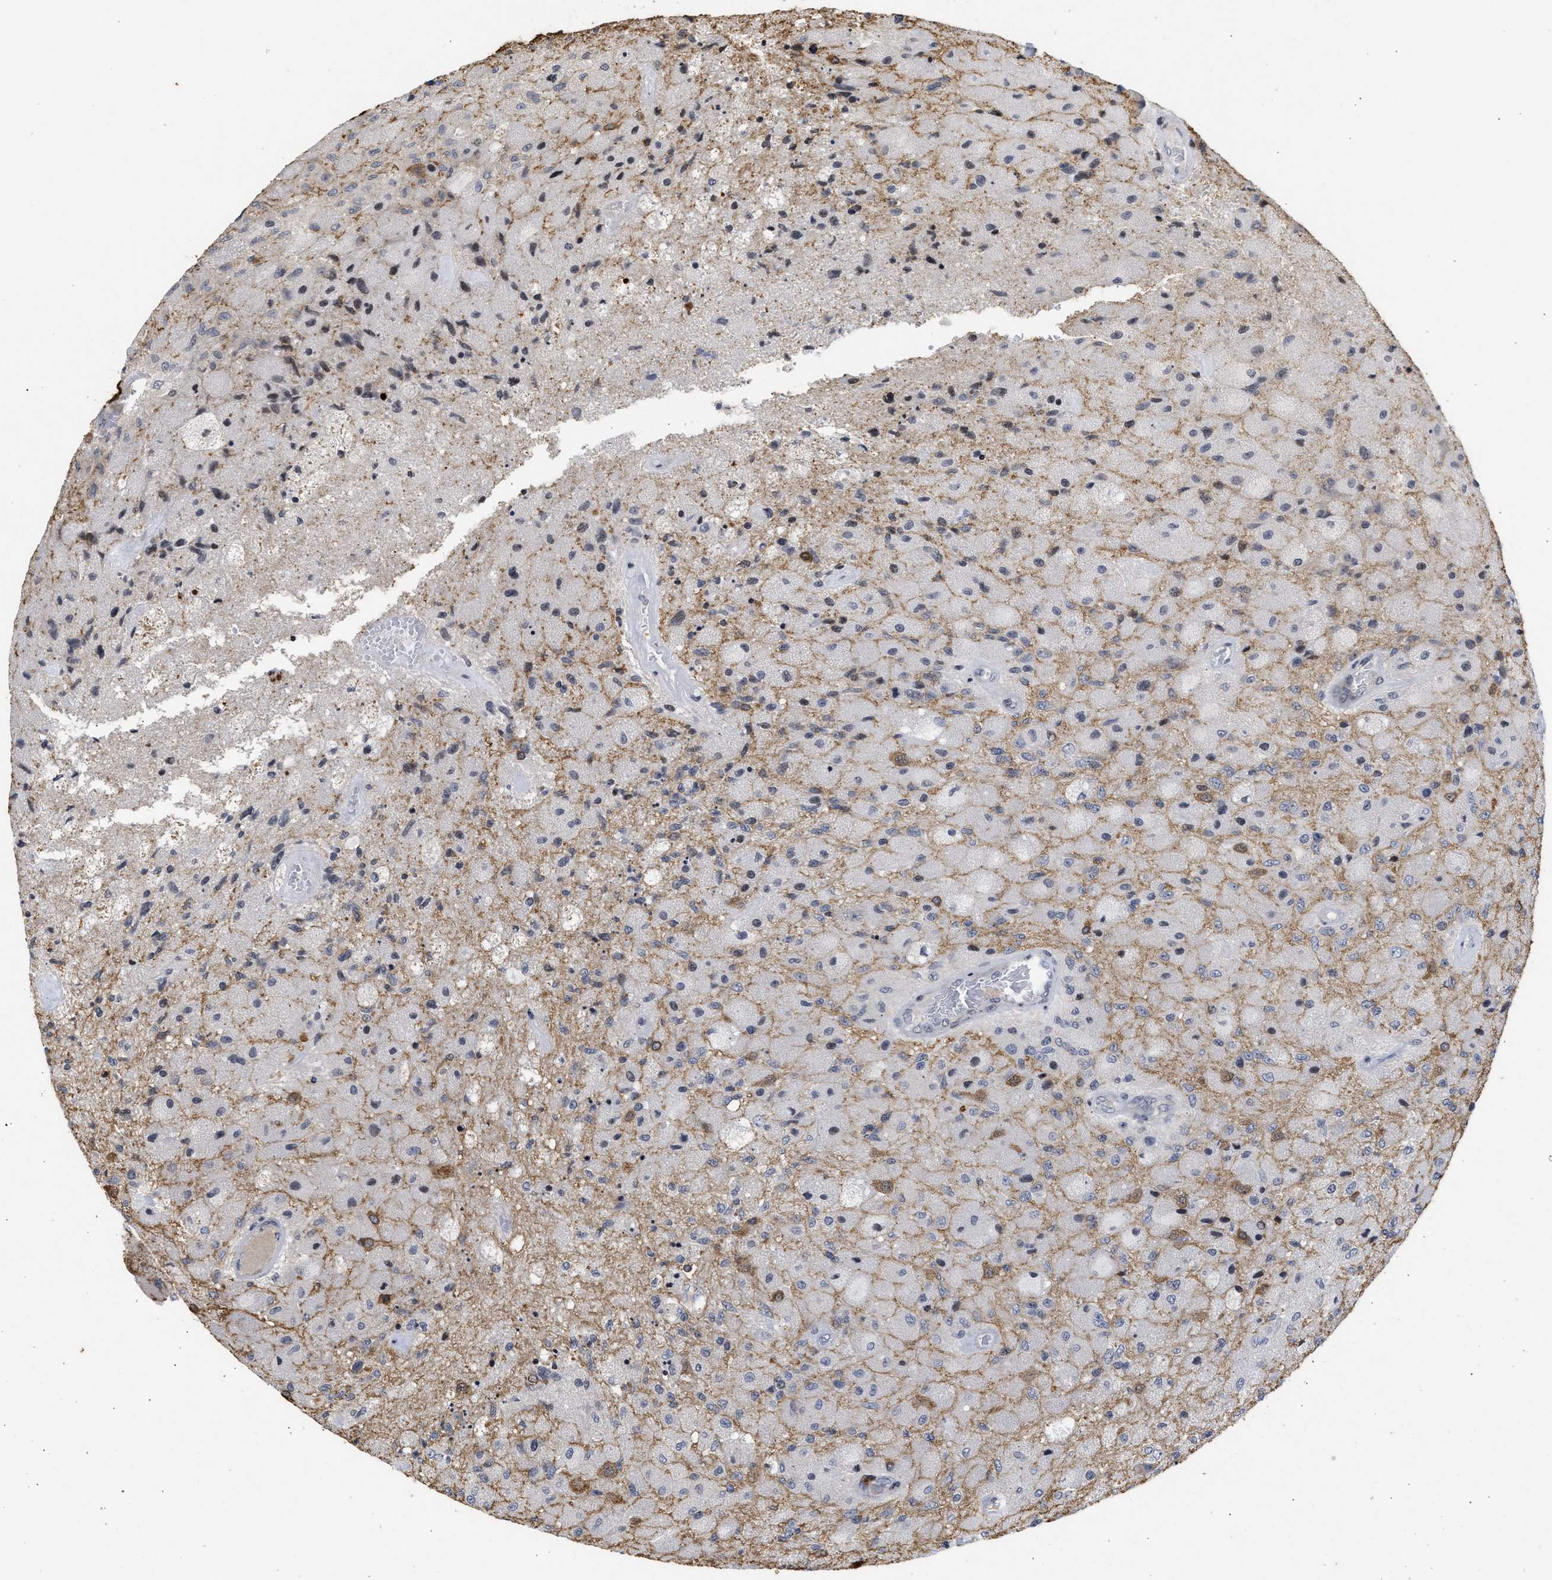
{"staining": {"intensity": "moderate", "quantity": "<25%", "location": "cytoplasmic/membranous"}, "tissue": "glioma", "cell_type": "Tumor cells", "image_type": "cancer", "snomed": [{"axis": "morphology", "description": "Normal tissue, NOS"}, {"axis": "morphology", "description": "Glioma, malignant, High grade"}, {"axis": "topography", "description": "Cerebral cortex"}], "caption": "Malignant glioma (high-grade) stained with DAB IHC exhibits low levels of moderate cytoplasmic/membranous staining in approximately <25% of tumor cells.", "gene": "ENSG00000142539", "patient": {"sex": "male", "age": 77}}